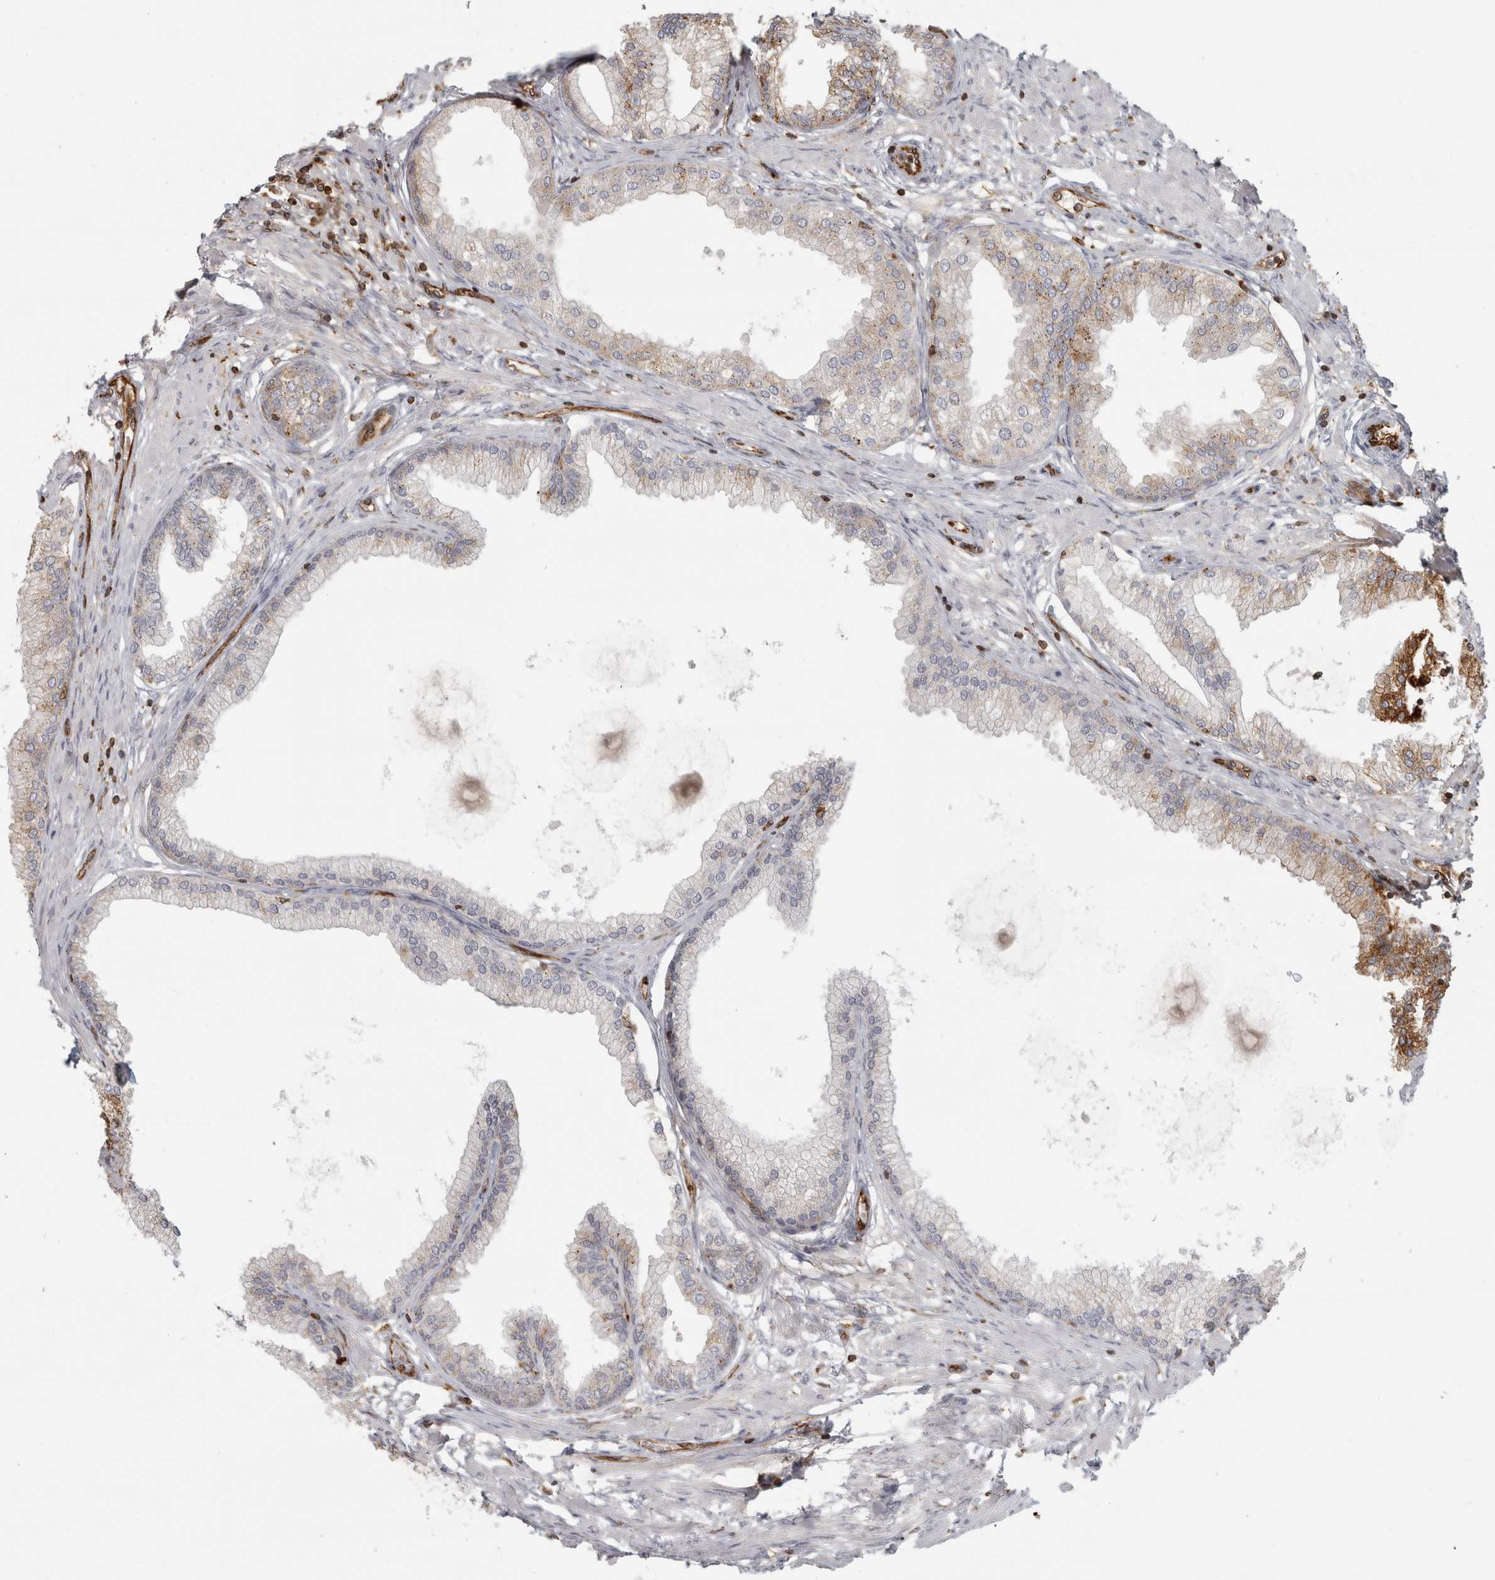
{"staining": {"intensity": "moderate", "quantity": "<25%", "location": "cytoplasmic/membranous"}, "tissue": "prostate", "cell_type": "Glandular cells", "image_type": "normal", "snomed": [{"axis": "morphology", "description": "Normal tissue, NOS"}, {"axis": "morphology", "description": "Urothelial carcinoma, Low grade"}, {"axis": "topography", "description": "Urinary bladder"}, {"axis": "topography", "description": "Prostate"}], "caption": "Brown immunohistochemical staining in unremarkable human prostate demonstrates moderate cytoplasmic/membranous positivity in about <25% of glandular cells. (brown staining indicates protein expression, while blue staining denotes nuclei).", "gene": "HLA", "patient": {"sex": "male", "age": 60}}